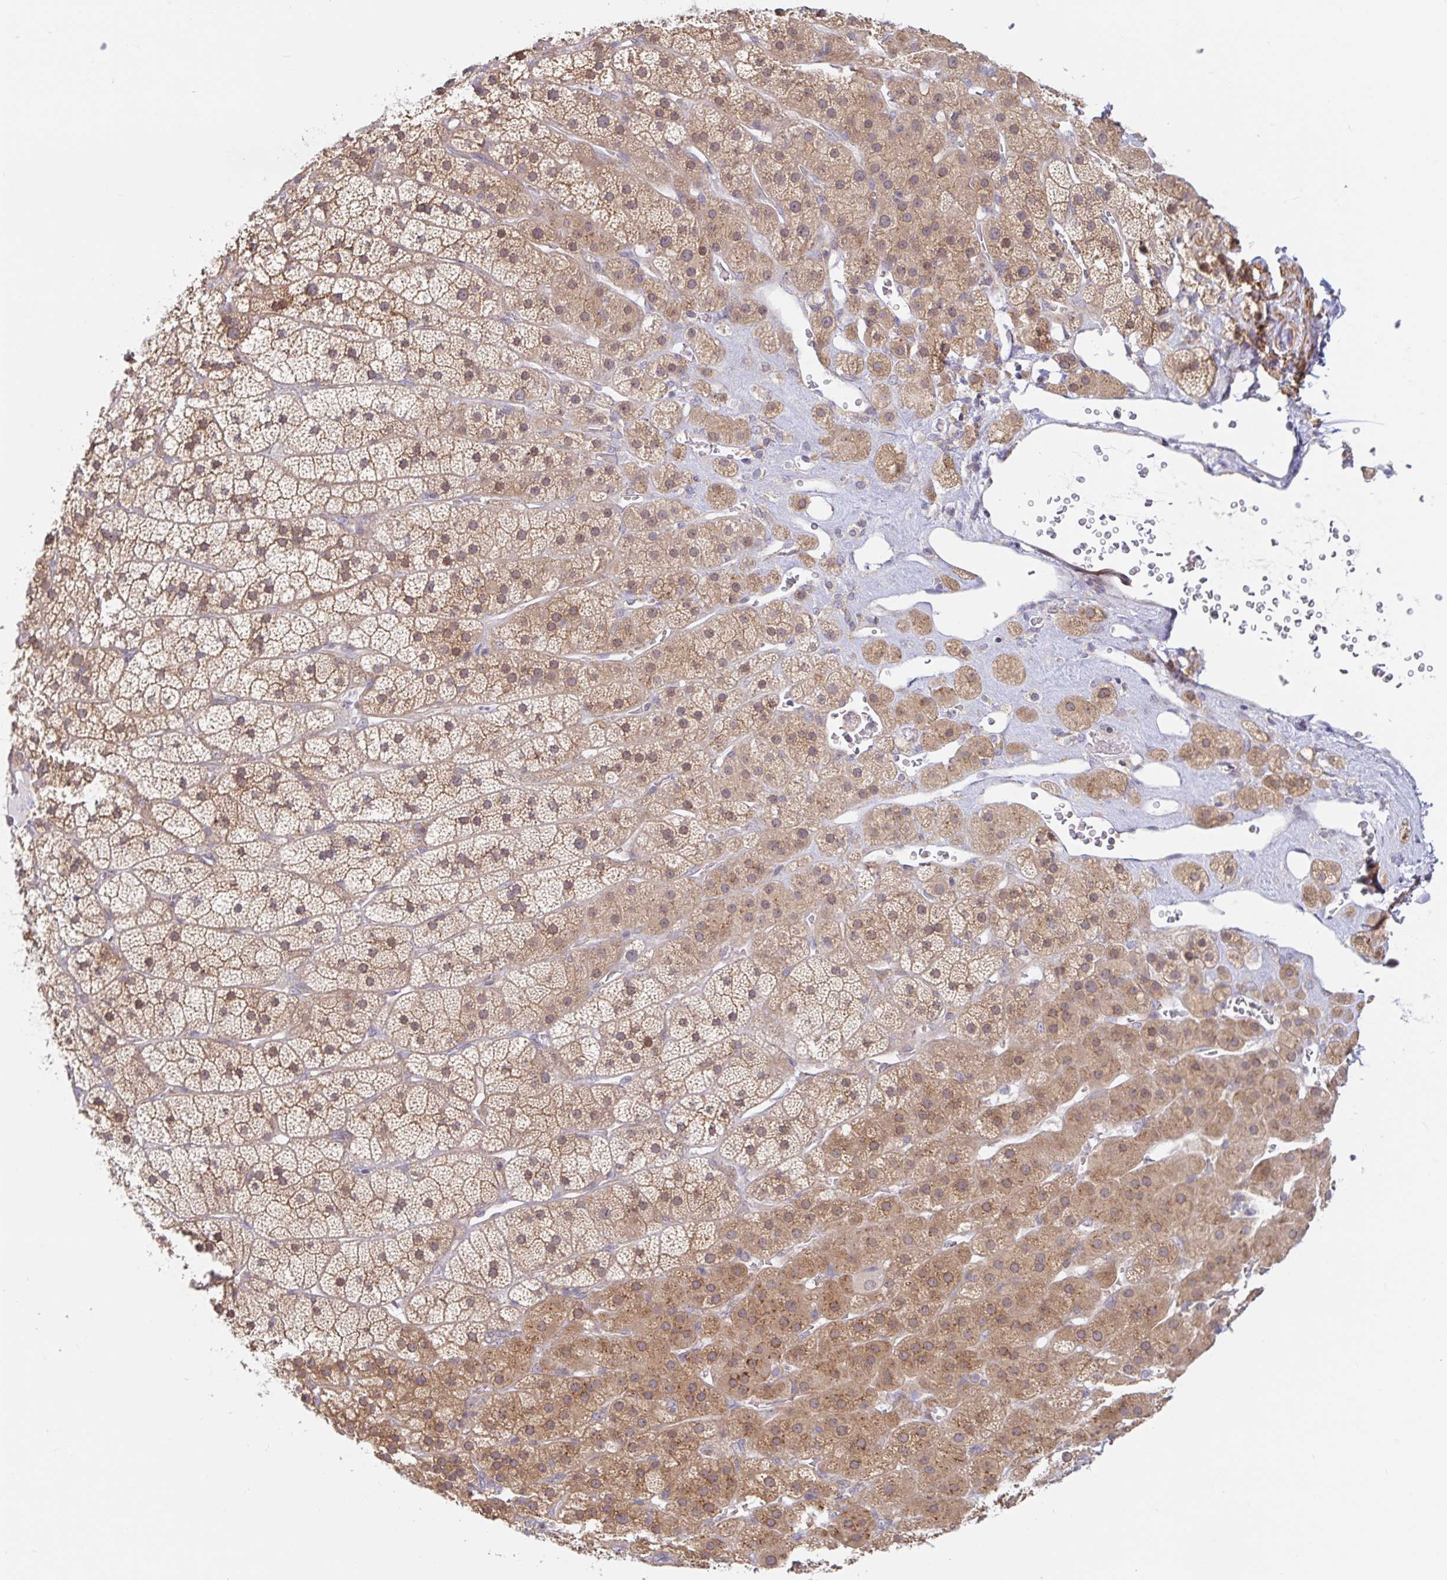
{"staining": {"intensity": "moderate", "quantity": "25%-75%", "location": "cytoplasmic/membranous"}, "tissue": "adrenal gland", "cell_type": "Glandular cells", "image_type": "normal", "snomed": [{"axis": "morphology", "description": "Normal tissue, NOS"}, {"axis": "topography", "description": "Adrenal gland"}], "caption": "DAB immunohistochemical staining of unremarkable human adrenal gland demonstrates moderate cytoplasmic/membranous protein staining in approximately 25%-75% of glandular cells.", "gene": "LARP1", "patient": {"sex": "male", "age": 57}}